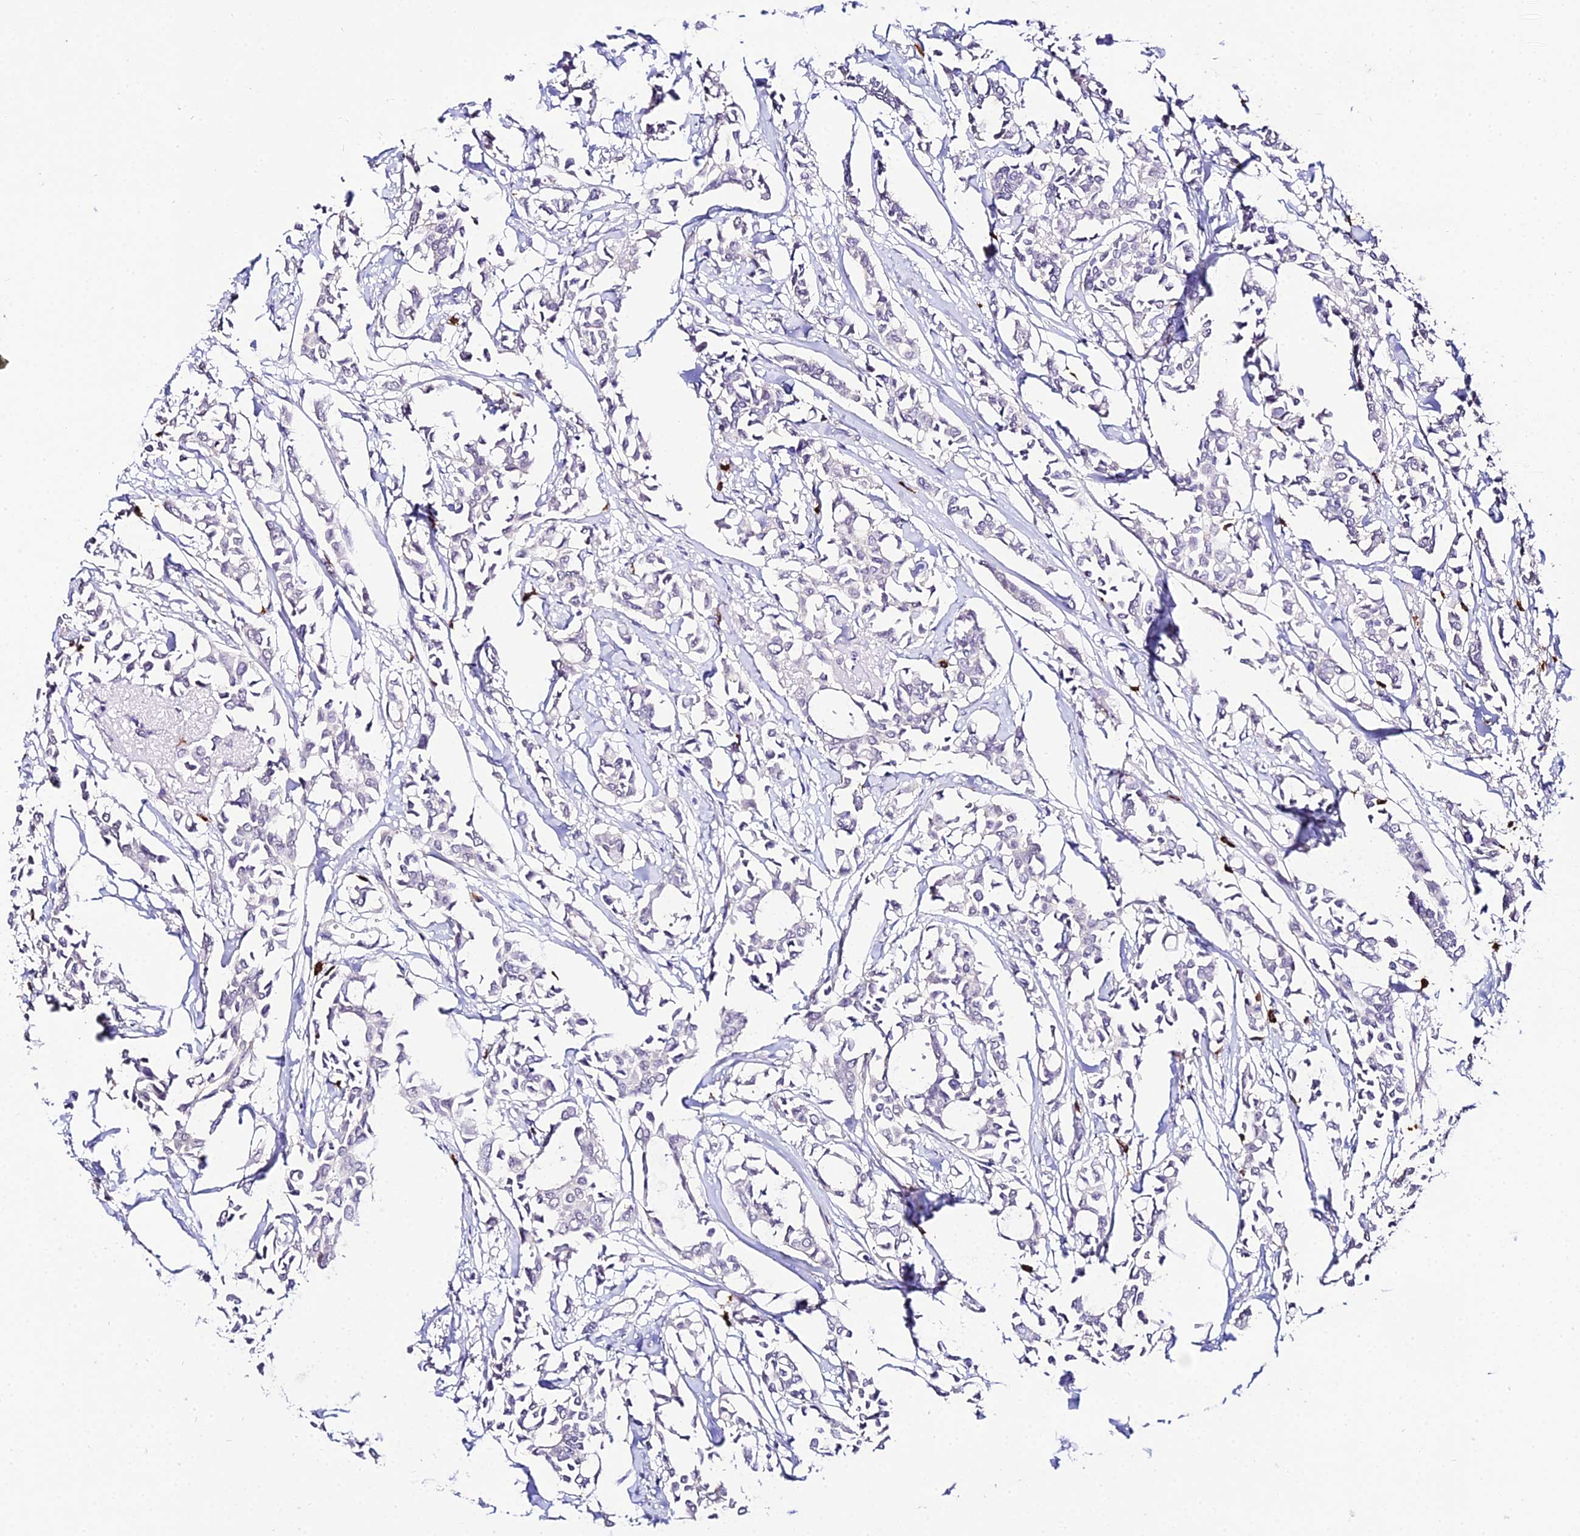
{"staining": {"intensity": "negative", "quantity": "none", "location": "none"}, "tissue": "breast cancer", "cell_type": "Tumor cells", "image_type": "cancer", "snomed": [{"axis": "morphology", "description": "Duct carcinoma"}, {"axis": "topography", "description": "Breast"}], "caption": "Immunohistochemistry image of infiltrating ductal carcinoma (breast) stained for a protein (brown), which exhibits no positivity in tumor cells.", "gene": "POLR2I", "patient": {"sex": "female", "age": 41}}